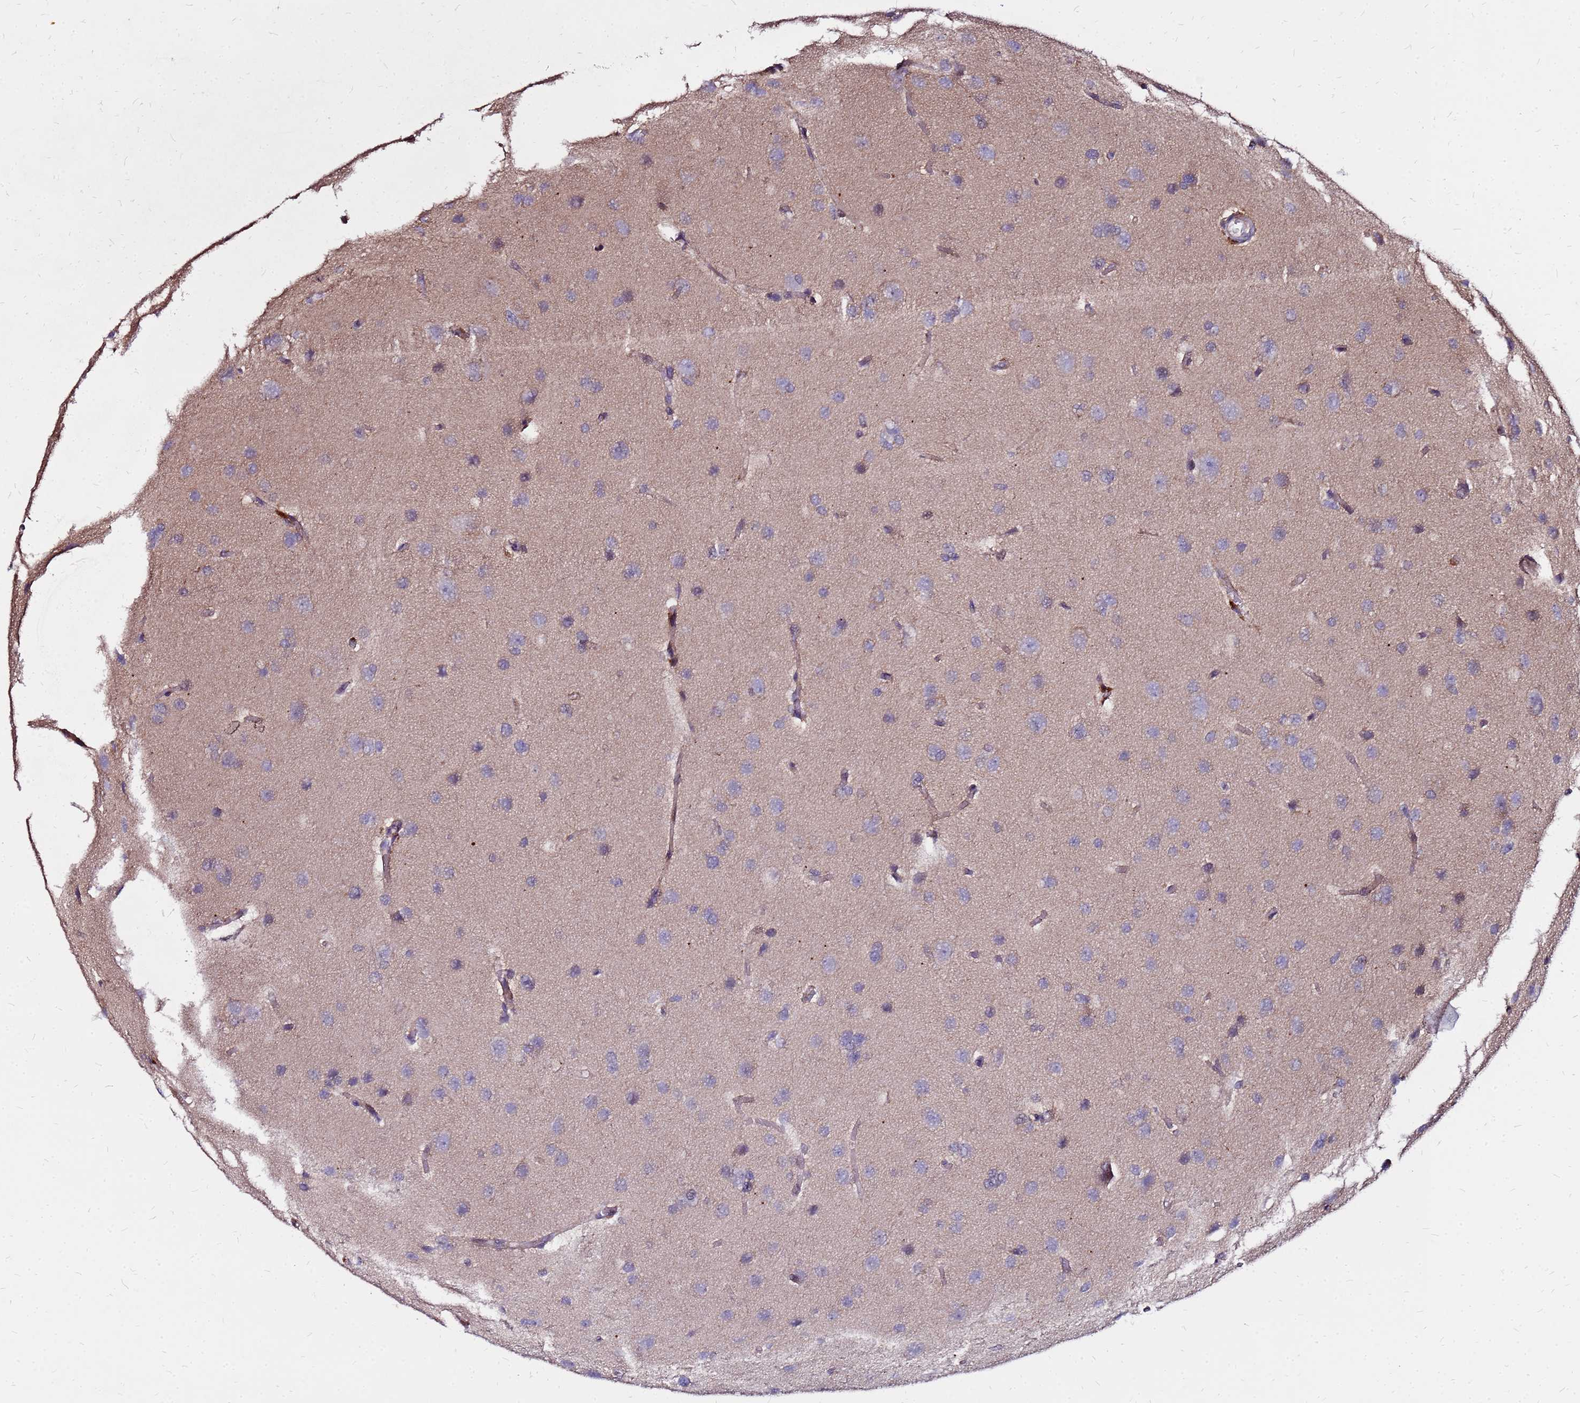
{"staining": {"intensity": "negative", "quantity": "none", "location": "none"}, "tissue": "glioma", "cell_type": "Tumor cells", "image_type": "cancer", "snomed": [{"axis": "morphology", "description": "Glioma, malignant, High grade"}, {"axis": "topography", "description": "Brain"}], "caption": "The immunohistochemistry (IHC) histopathology image has no significant positivity in tumor cells of high-grade glioma (malignant) tissue.", "gene": "ARHGEF5", "patient": {"sex": "female", "age": 50}}